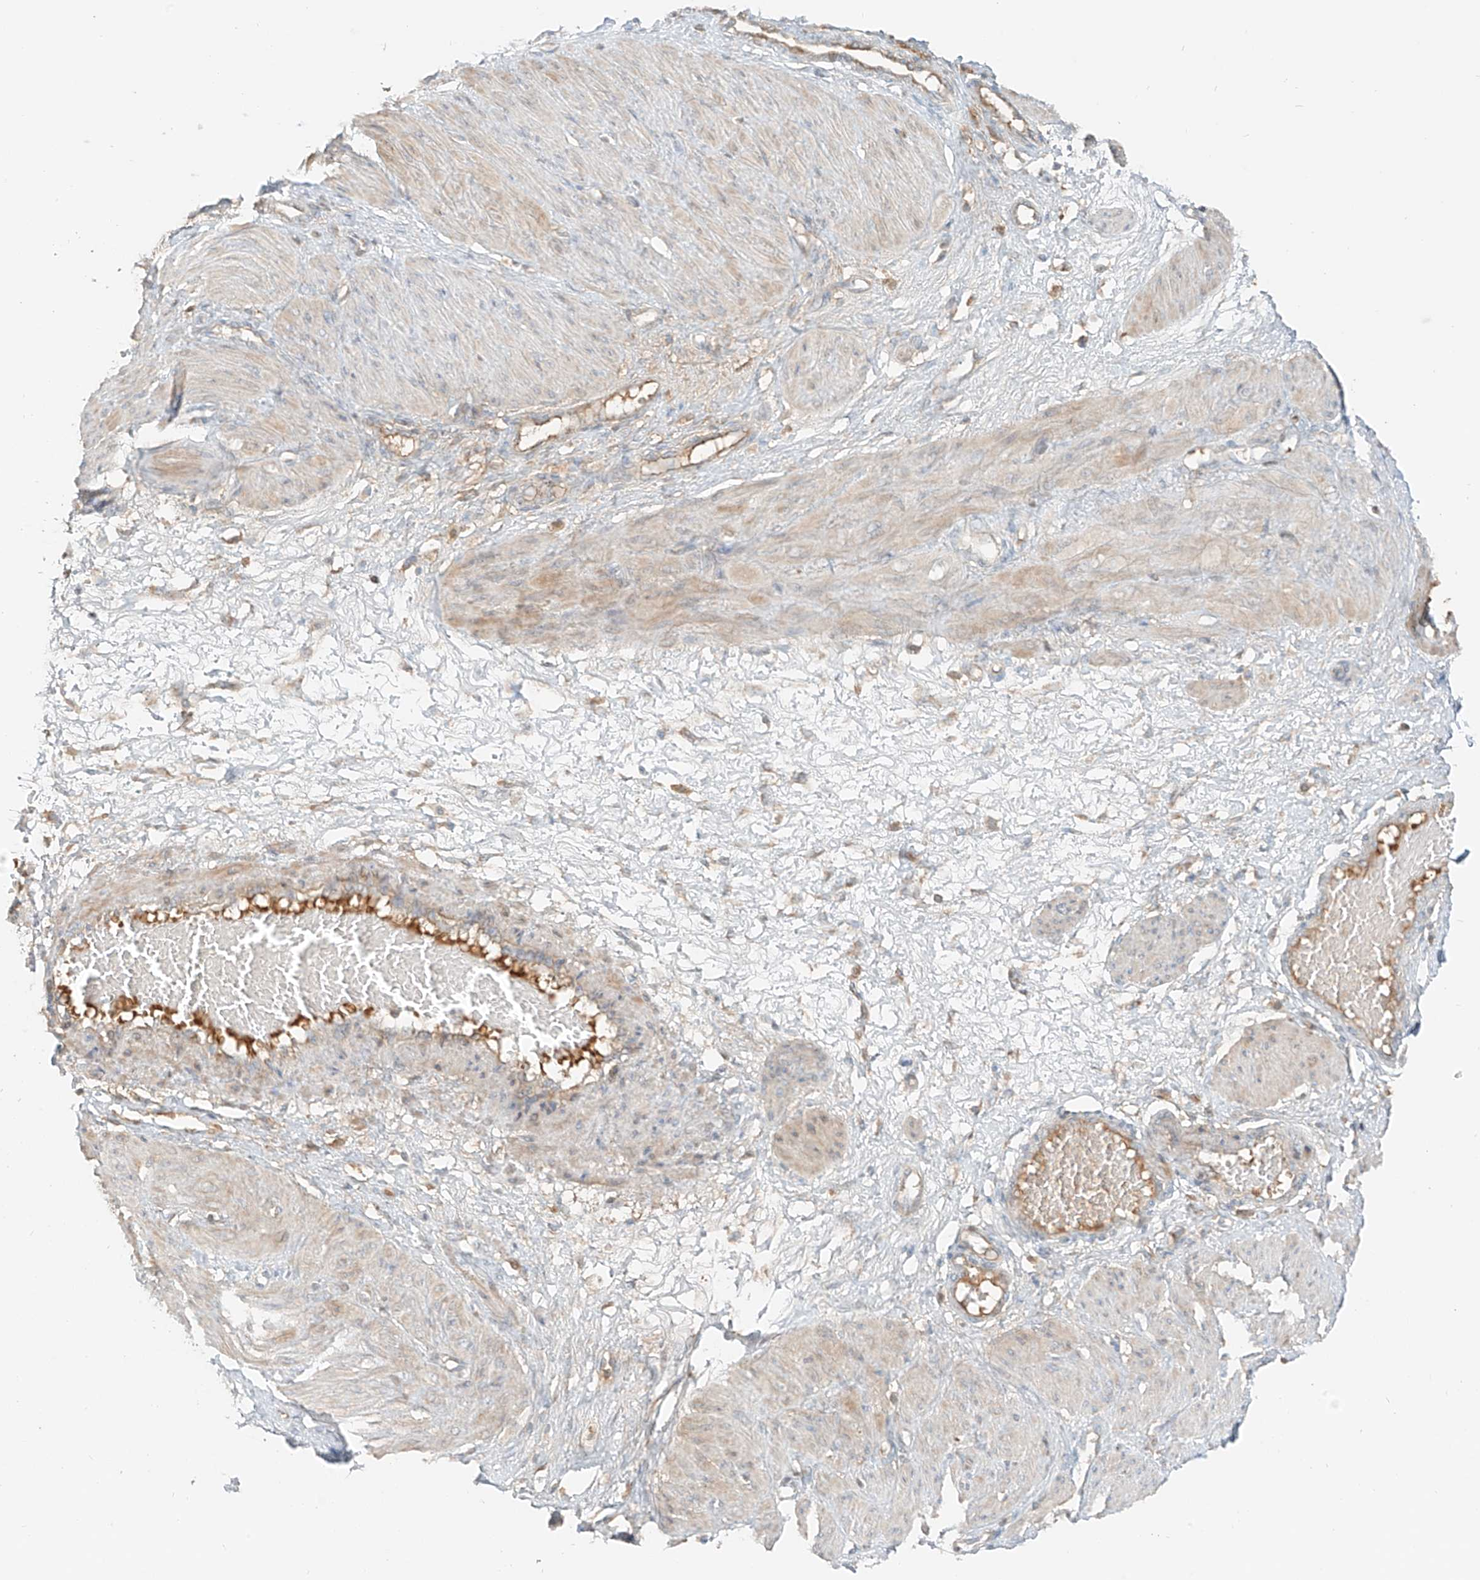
{"staining": {"intensity": "negative", "quantity": "none", "location": "none"}, "tissue": "smooth muscle", "cell_type": "Smooth muscle cells", "image_type": "normal", "snomed": [{"axis": "morphology", "description": "Normal tissue, NOS"}, {"axis": "topography", "description": "Endometrium"}], "caption": "Immunohistochemical staining of normal human smooth muscle reveals no significant expression in smooth muscle cells.", "gene": "FSTL1", "patient": {"sex": "female", "age": 33}}